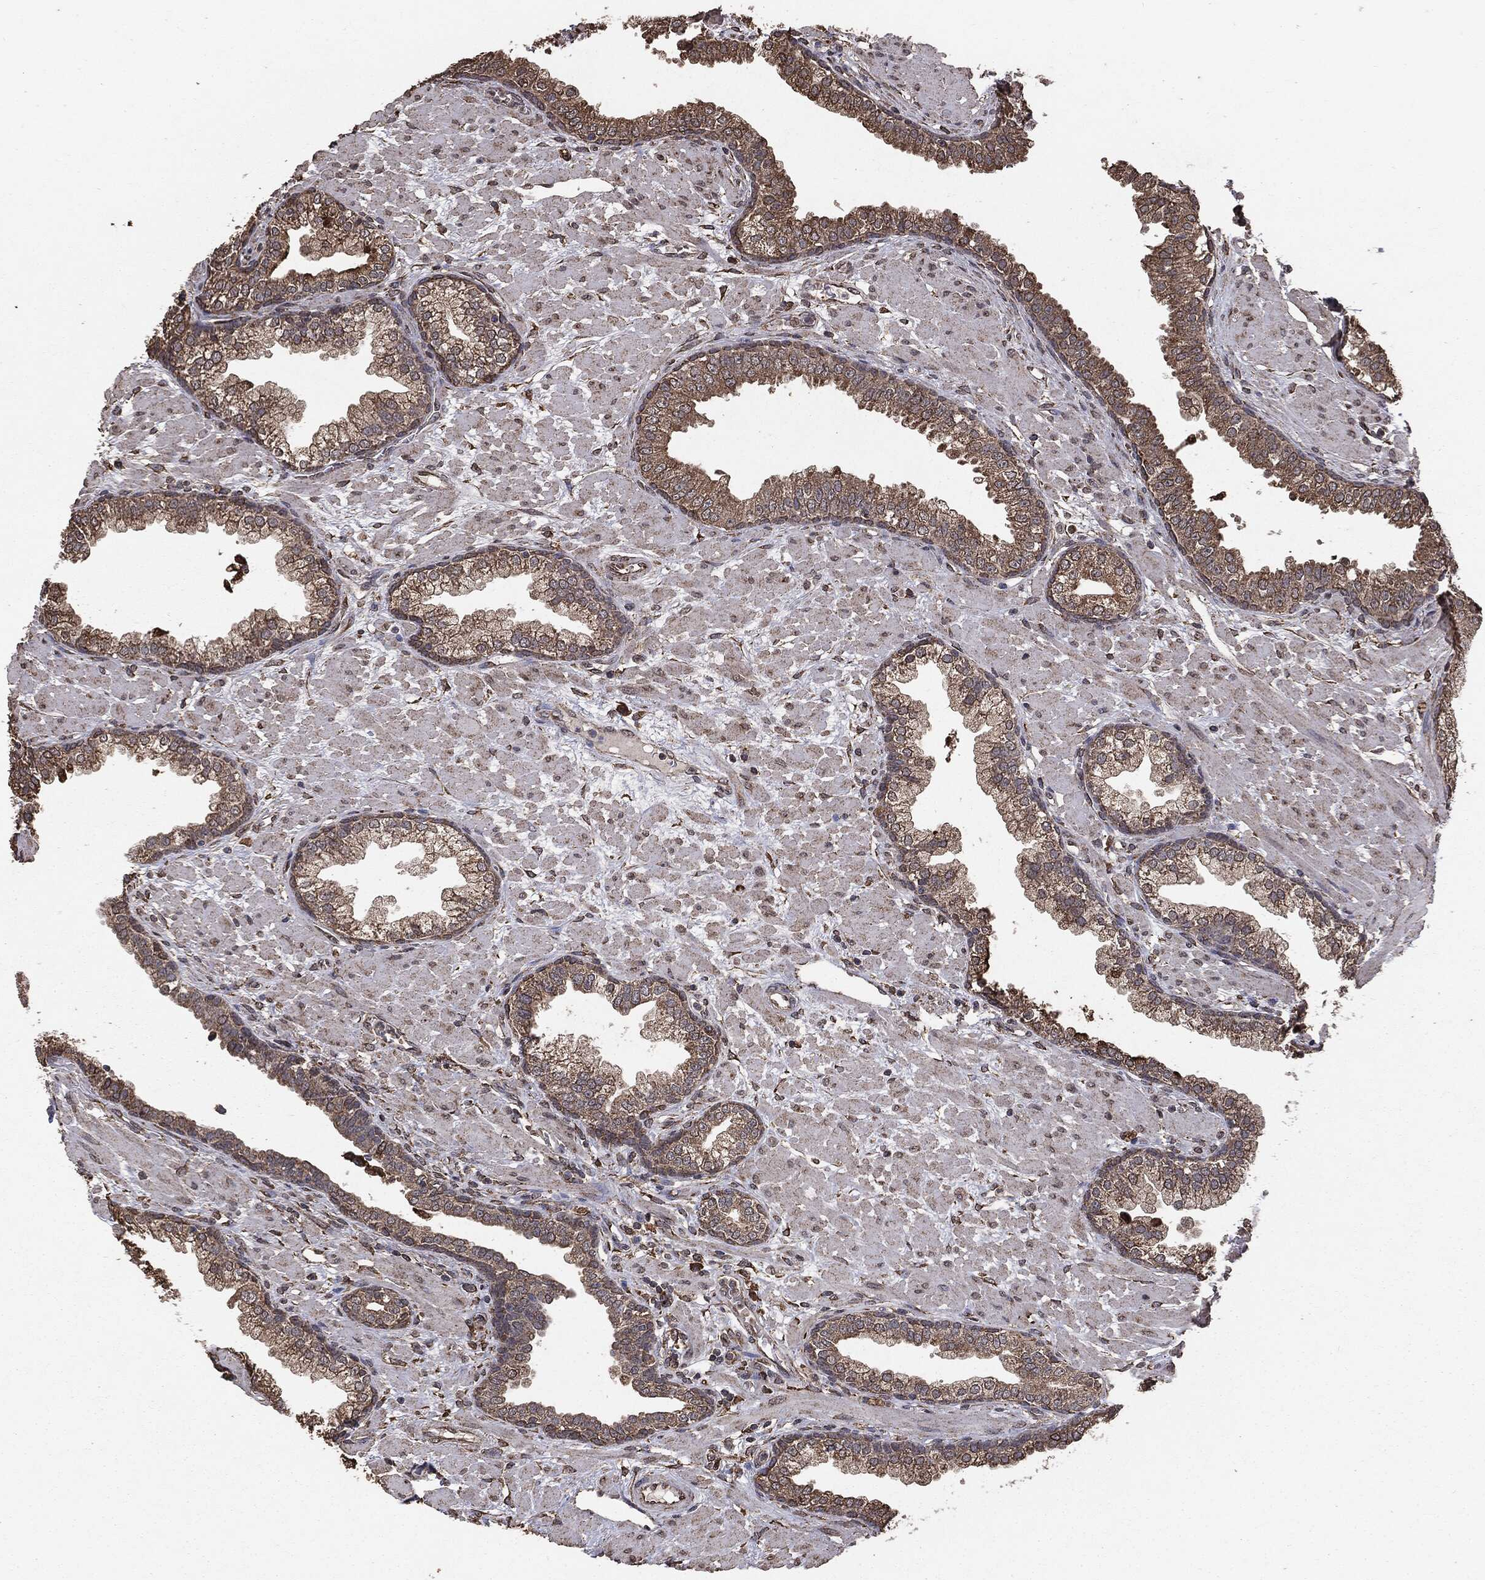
{"staining": {"intensity": "moderate", "quantity": "25%-75%", "location": "cytoplasmic/membranous"}, "tissue": "prostate", "cell_type": "Glandular cells", "image_type": "normal", "snomed": [{"axis": "morphology", "description": "Normal tissue, NOS"}, {"axis": "topography", "description": "Prostate"}], "caption": "Protein expression analysis of normal prostate exhibits moderate cytoplasmic/membranous staining in about 25%-75% of glandular cells. (Stains: DAB in brown, nuclei in blue, Microscopy: brightfield microscopy at high magnification).", "gene": "MTOR", "patient": {"sex": "male", "age": 63}}